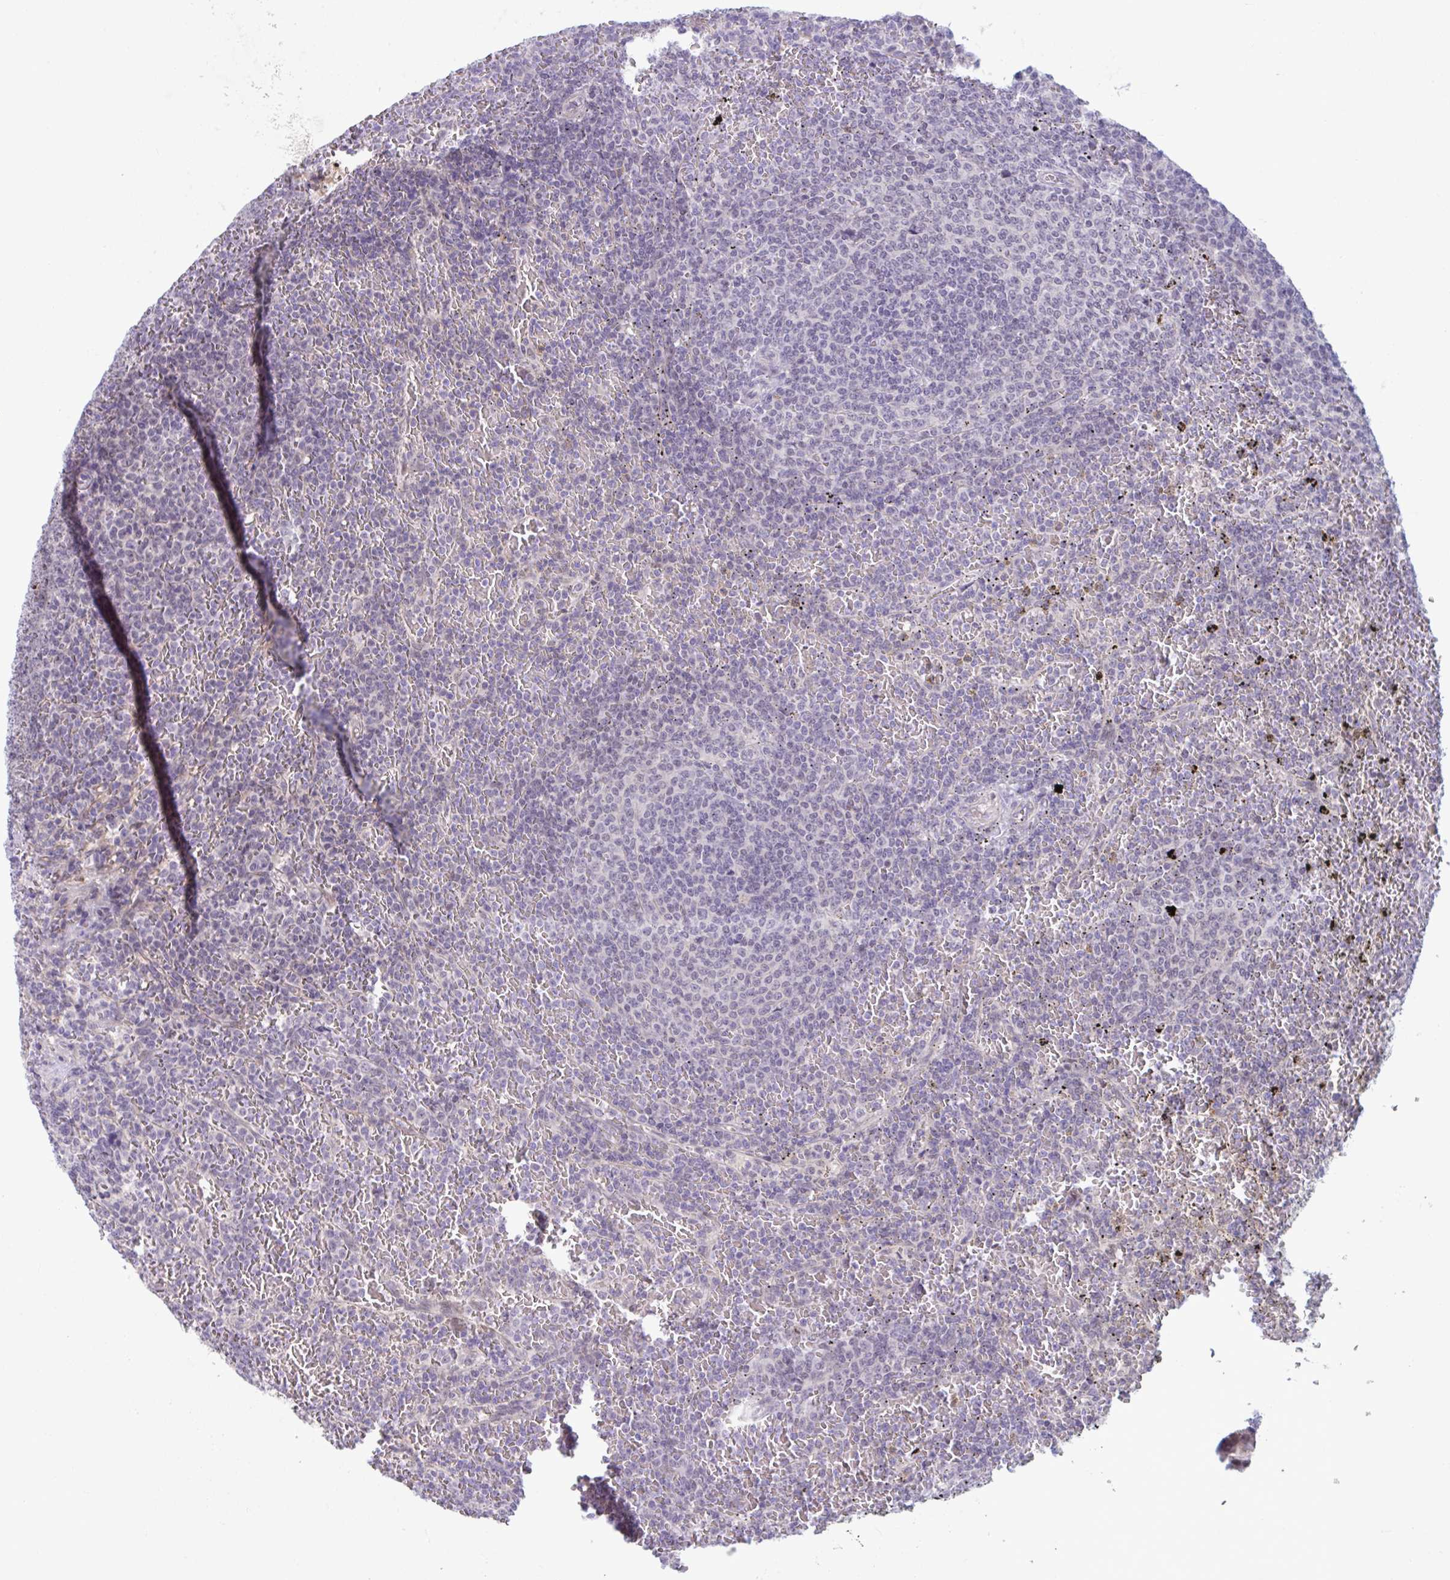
{"staining": {"intensity": "negative", "quantity": "none", "location": "none"}, "tissue": "lymphoma", "cell_type": "Tumor cells", "image_type": "cancer", "snomed": [{"axis": "morphology", "description": "Malignant lymphoma, non-Hodgkin's type, Low grade"}, {"axis": "topography", "description": "Spleen"}], "caption": "DAB immunohistochemical staining of human lymphoma shows no significant staining in tumor cells. (Immunohistochemistry, brightfield microscopy, high magnification).", "gene": "TTC7B", "patient": {"sex": "female", "age": 77}}